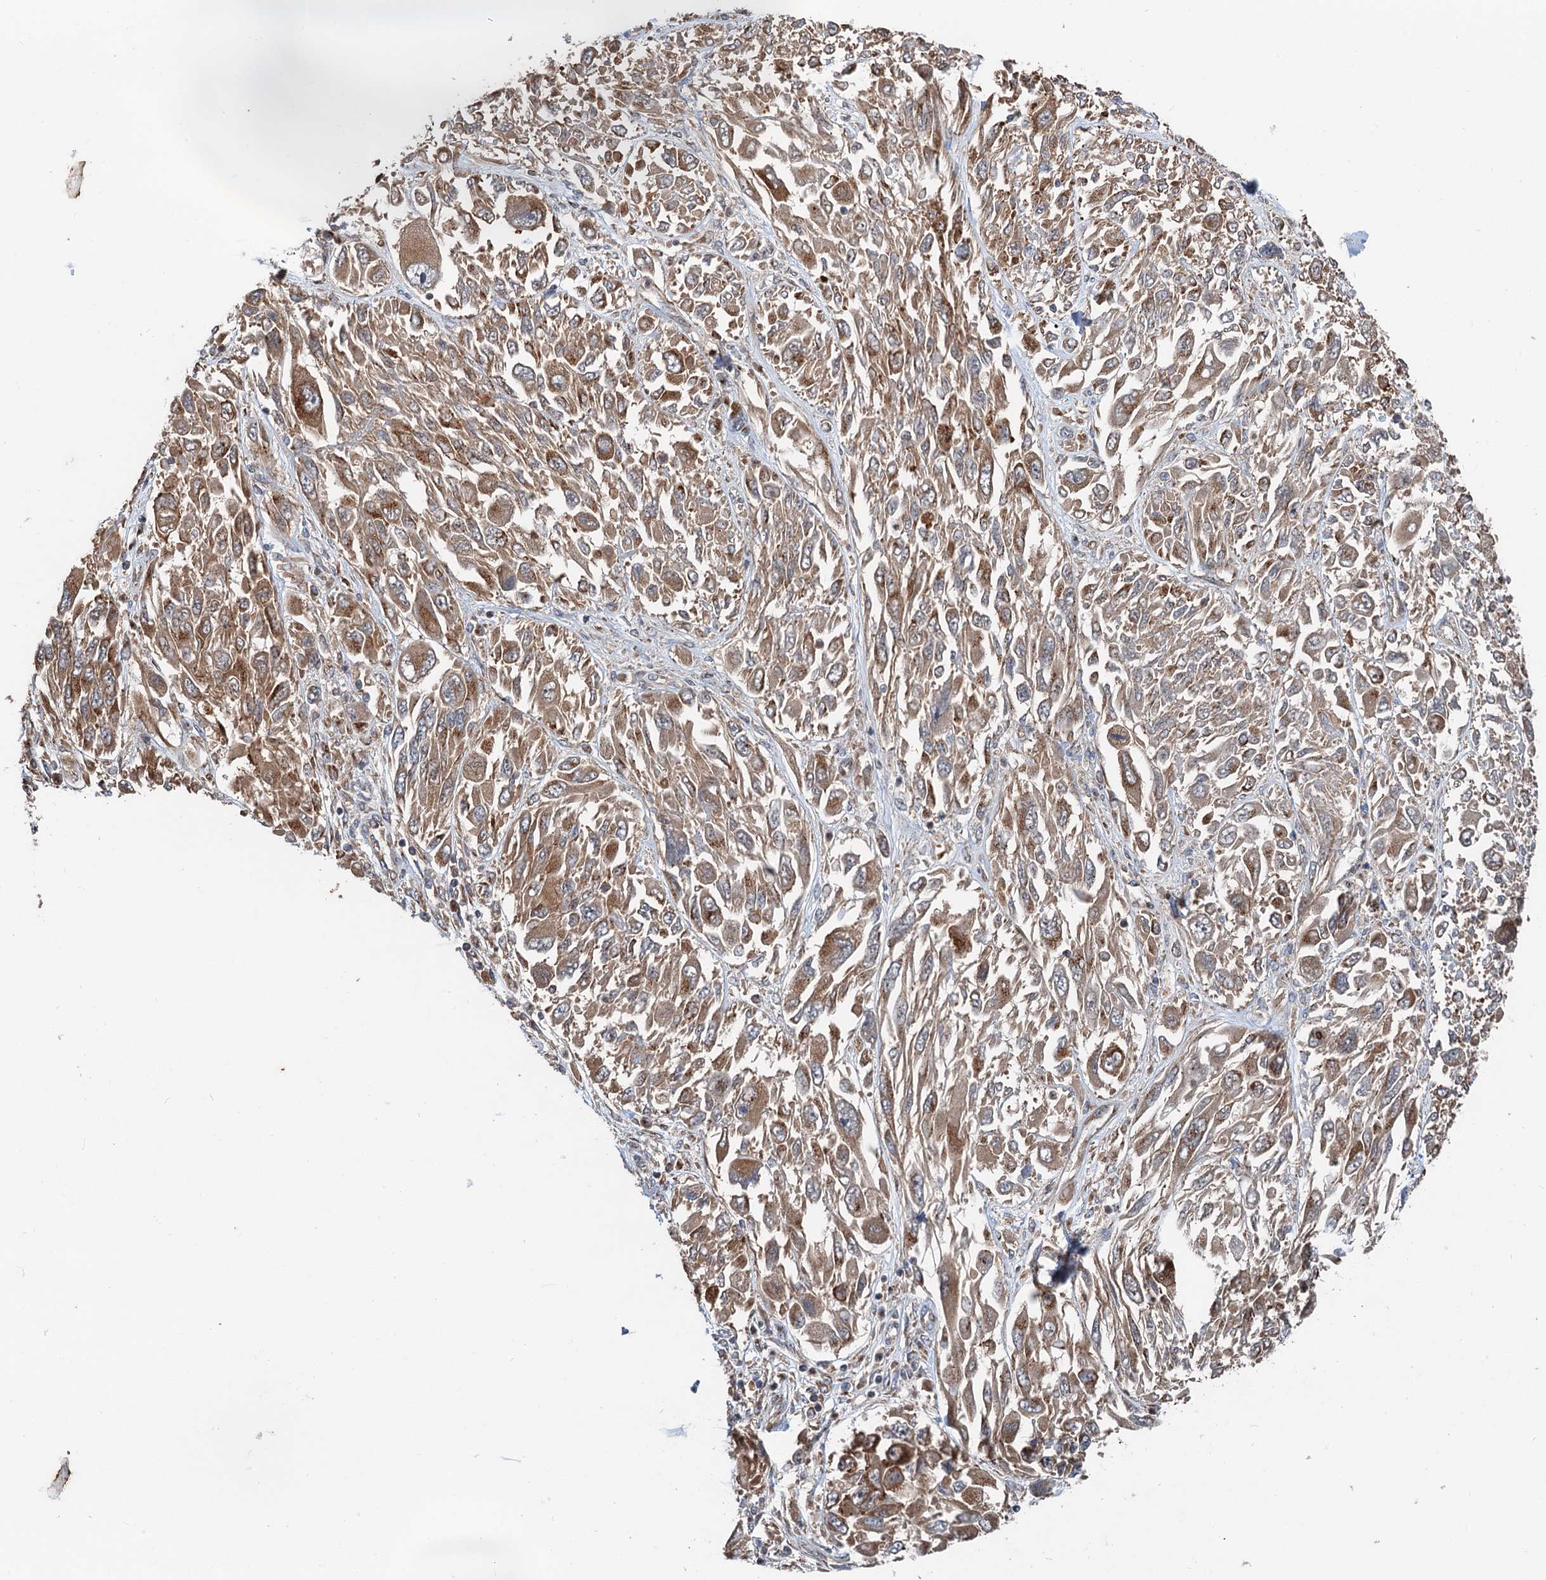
{"staining": {"intensity": "moderate", "quantity": ">75%", "location": "cytoplasmic/membranous"}, "tissue": "melanoma", "cell_type": "Tumor cells", "image_type": "cancer", "snomed": [{"axis": "morphology", "description": "Malignant melanoma, NOS"}, {"axis": "topography", "description": "Skin"}], "caption": "This is an image of IHC staining of malignant melanoma, which shows moderate positivity in the cytoplasmic/membranous of tumor cells.", "gene": "ANKRD26", "patient": {"sex": "female", "age": 91}}